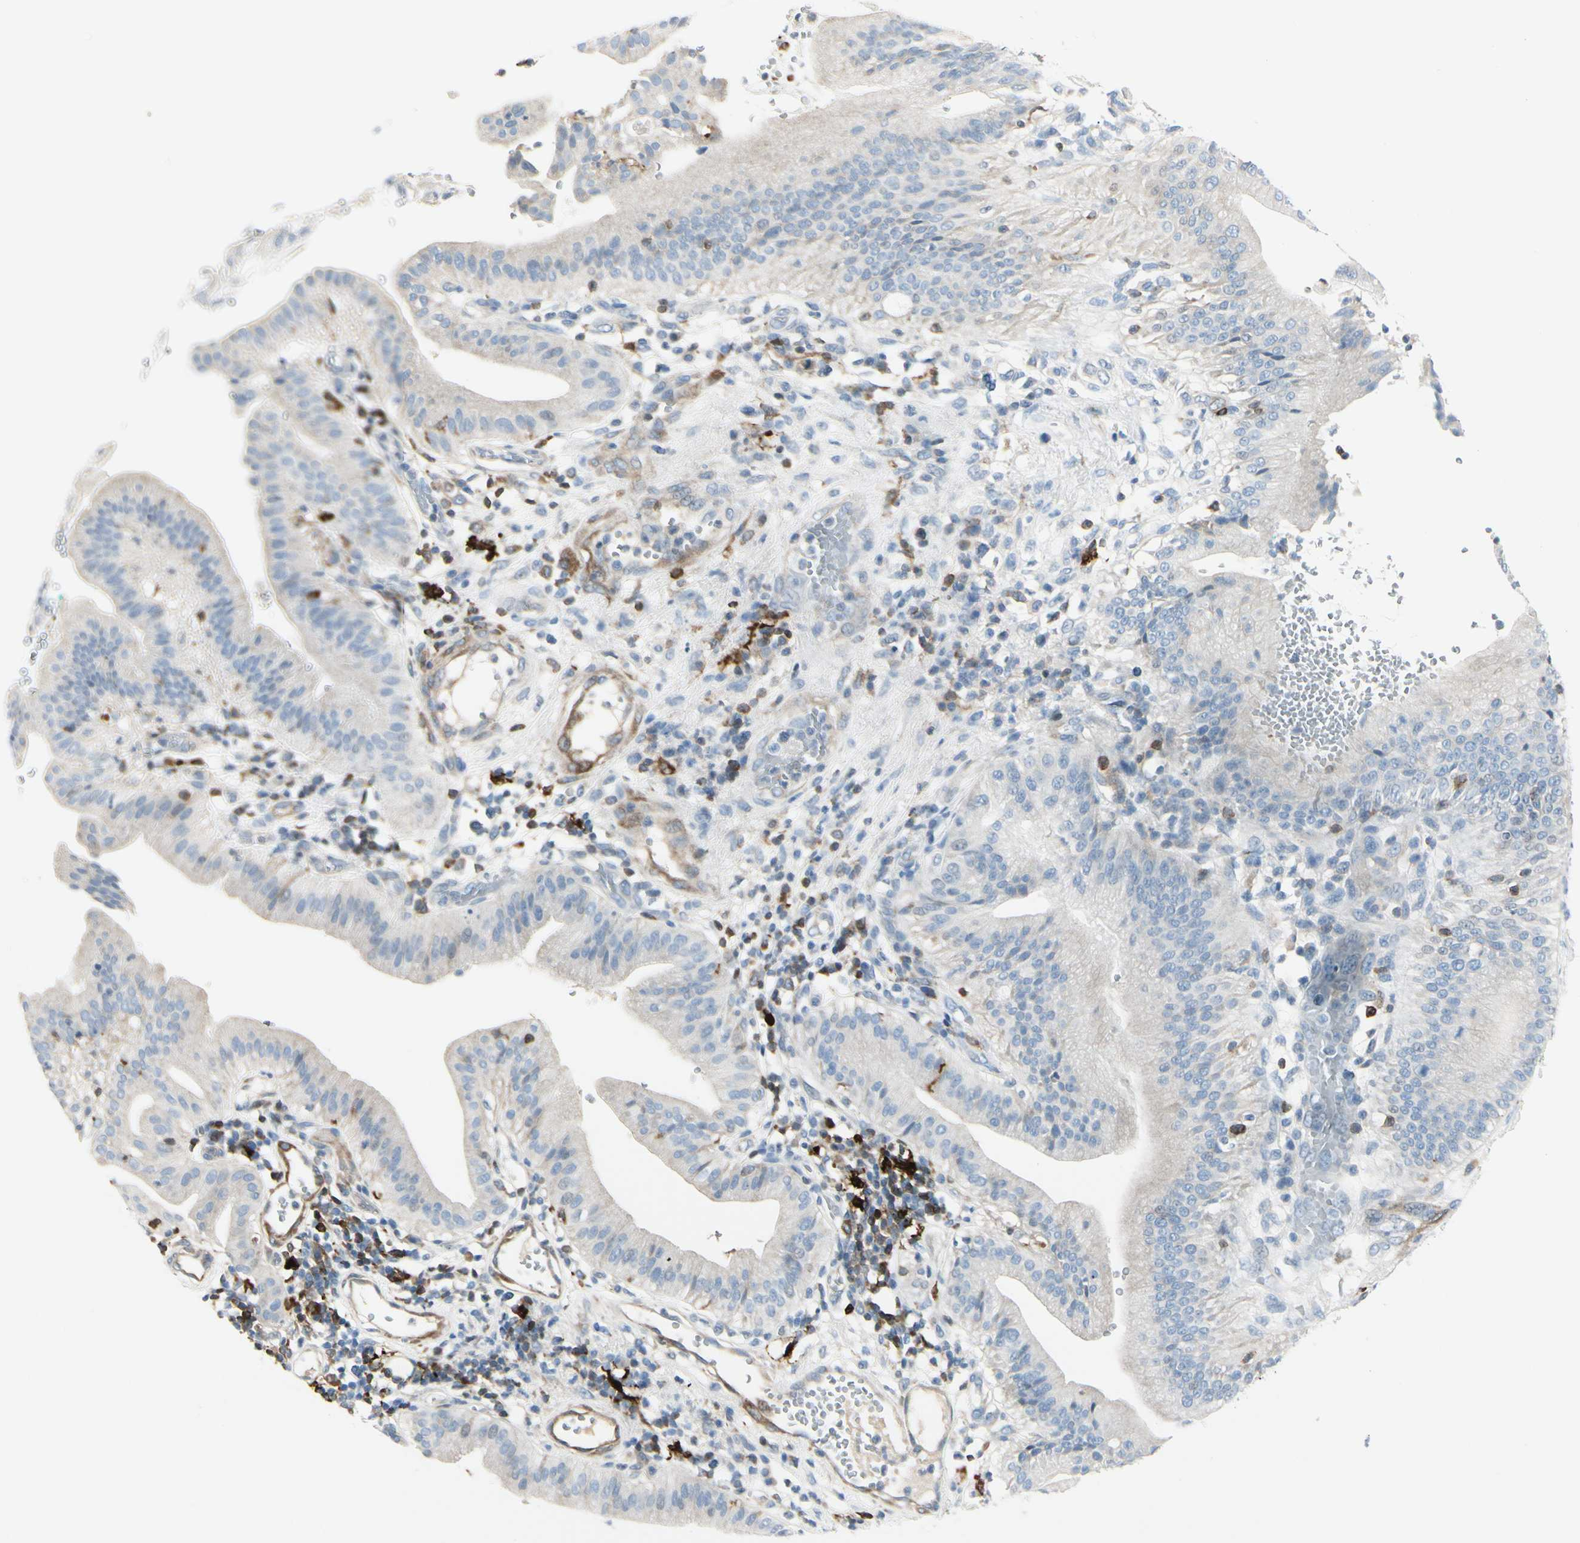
{"staining": {"intensity": "weak", "quantity": "<25%", "location": "cytoplasmic/membranous"}, "tissue": "pancreatic cancer", "cell_type": "Tumor cells", "image_type": "cancer", "snomed": [{"axis": "morphology", "description": "Adenocarcinoma, NOS"}, {"axis": "morphology", "description": "Adenocarcinoma, metastatic, NOS"}, {"axis": "topography", "description": "Lymph node"}, {"axis": "topography", "description": "Pancreas"}, {"axis": "topography", "description": "Duodenum"}], "caption": "Immunohistochemistry photomicrograph of adenocarcinoma (pancreatic) stained for a protein (brown), which shows no positivity in tumor cells. Brightfield microscopy of immunohistochemistry stained with DAB (3,3'-diaminobenzidine) (brown) and hematoxylin (blue), captured at high magnification.", "gene": "TRAF1", "patient": {"sex": "female", "age": 64}}